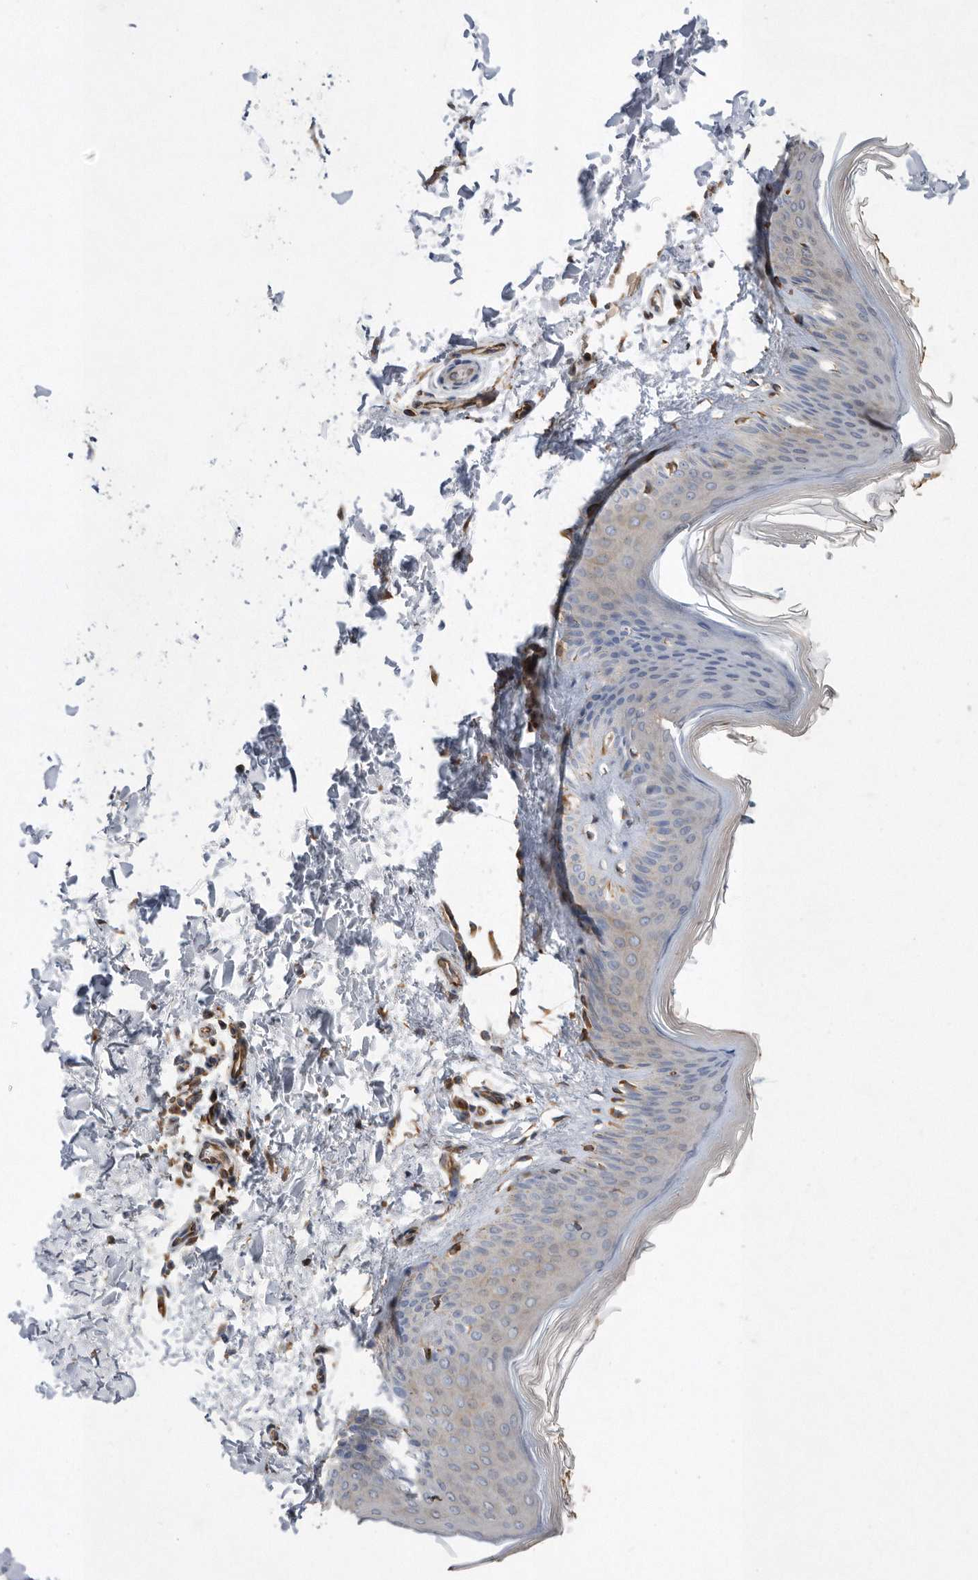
{"staining": {"intensity": "moderate", "quantity": ">75%", "location": "cytoplasmic/membranous"}, "tissue": "skin", "cell_type": "Fibroblasts", "image_type": "normal", "snomed": [{"axis": "morphology", "description": "Normal tissue, NOS"}, {"axis": "topography", "description": "Skin"}], "caption": "This micrograph demonstrates immunohistochemistry (IHC) staining of unremarkable human skin, with medium moderate cytoplasmic/membranous staining in about >75% of fibroblasts.", "gene": "PON2", "patient": {"sex": "female", "age": 27}}